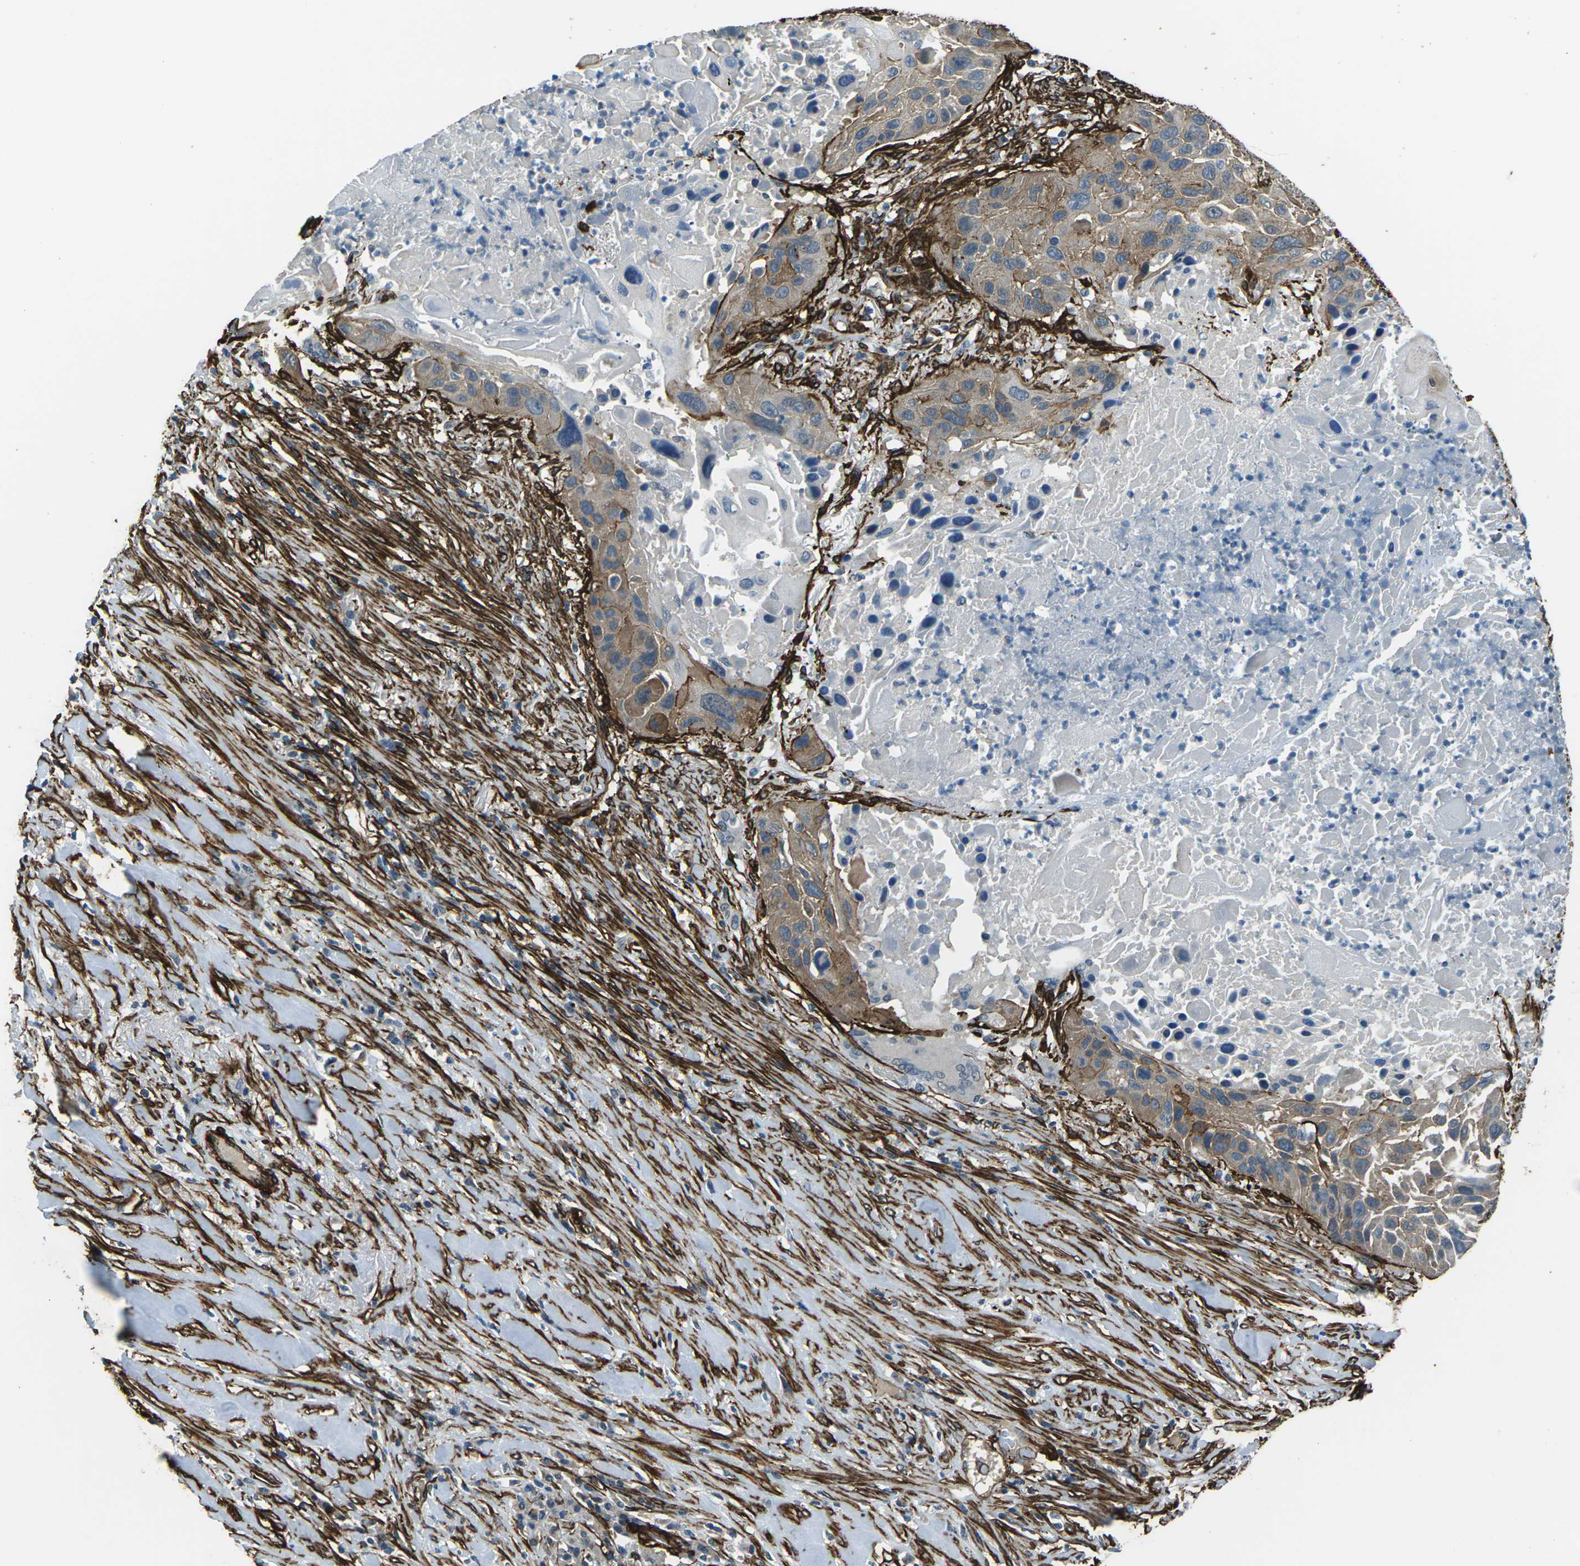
{"staining": {"intensity": "weak", "quantity": ">75%", "location": "cytoplasmic/membranous"}, "tissue": "lung cancer", "cell_type": "Tumor cells", "image_type": "cancer", "snomed": [{"axis": "morphology", "description": "Squamous cell carcinoma, NOS"}, {"axis": "topography", "description": "Lung"}], "caption": "Squamous cell carcinoma (lung) stained with IHC demonstrates weak cytoplasmic/membranous staining in approximately >75% of tumor cells.", "gene": "GRAMD1C", "patient": {"sex": "male", "age": 57}}